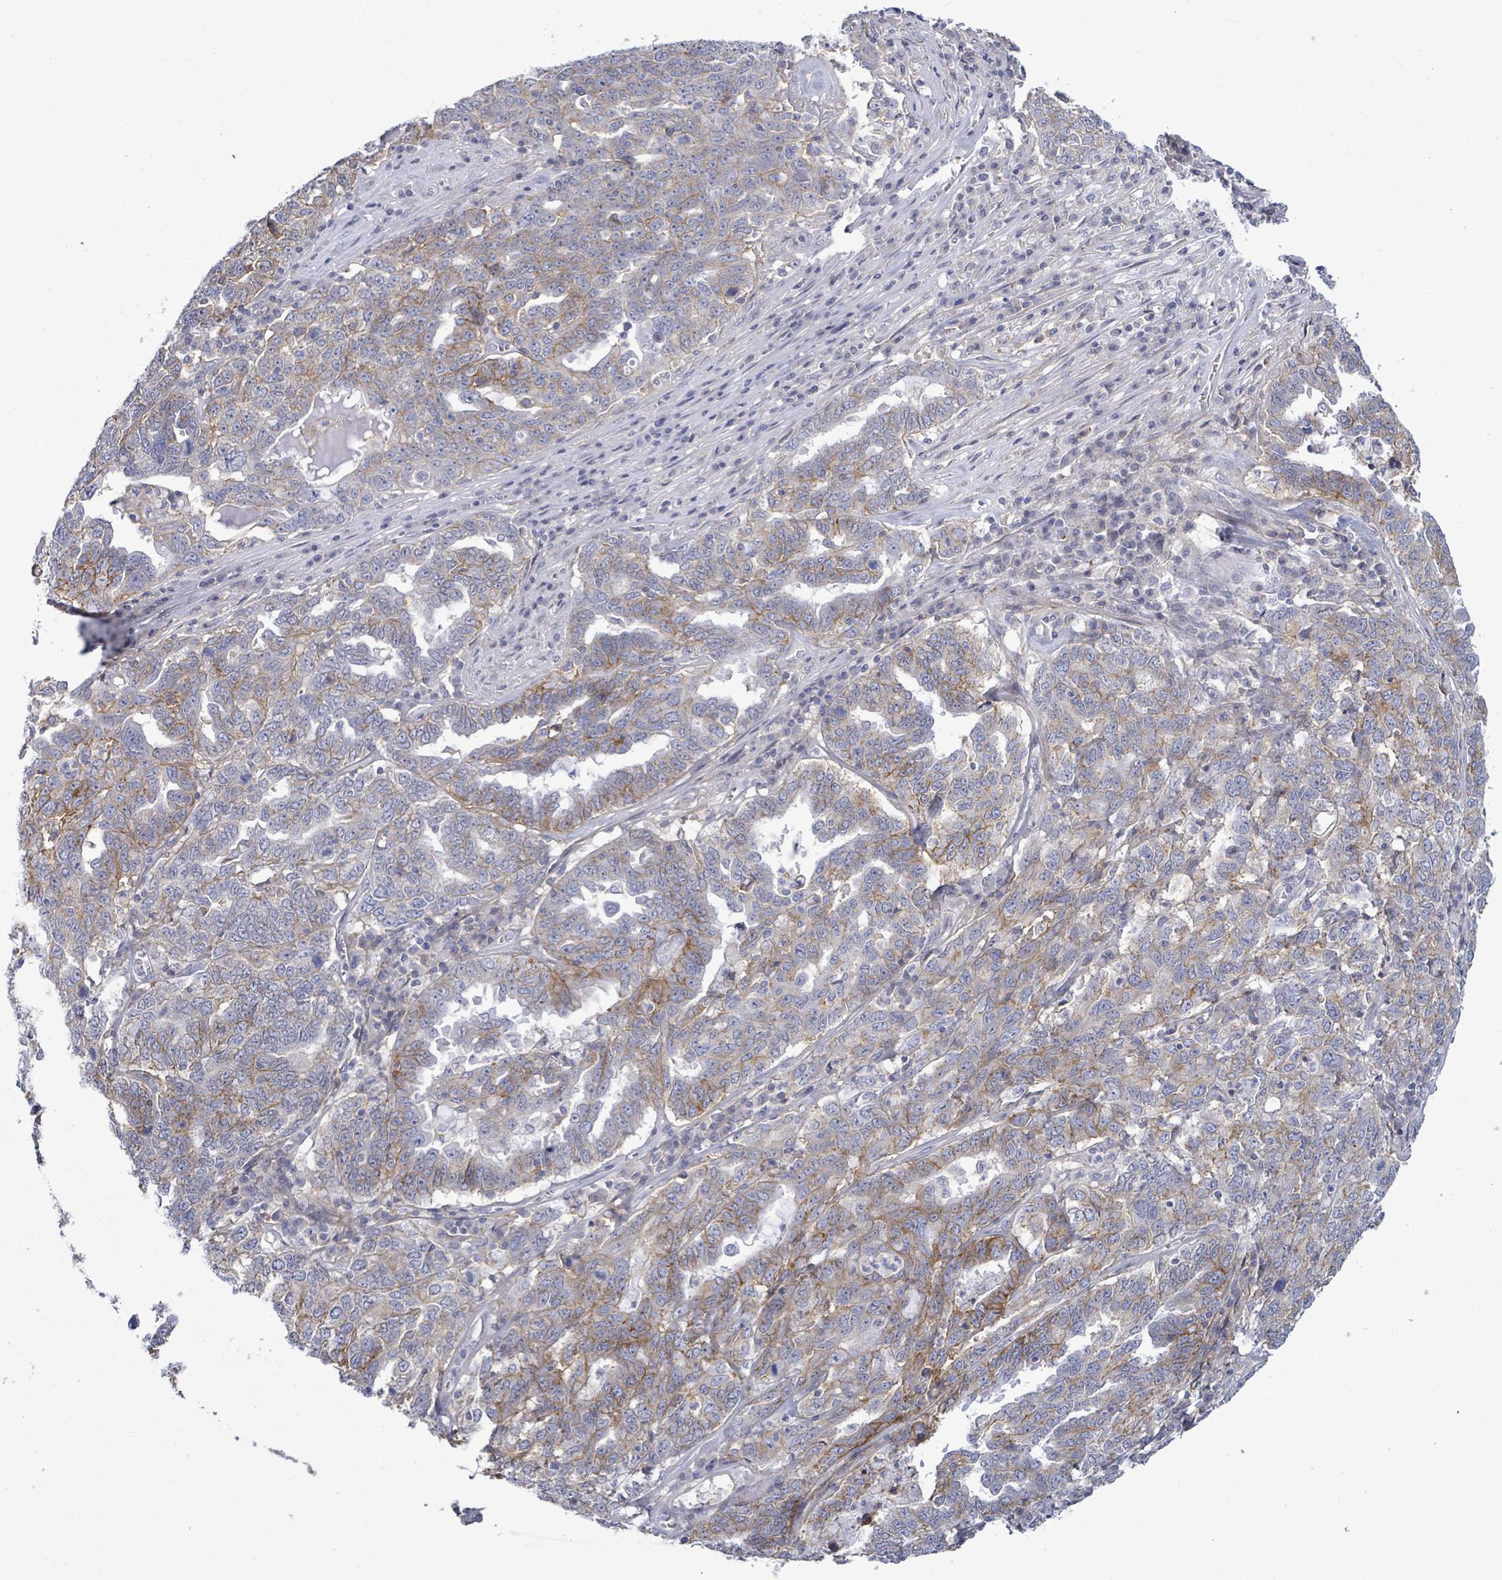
{"staining": {"intensity": "moderate", "quantity": "25%-75%", "location": "cytoplasmic/membranous"}, "tissue": "ovarian cancer", "cell_type": "Tumor cells", "image_type": "cancer", "snomed": [{"axis": "morphology", "description": "Carcinoma, endometroid"}, {"axis": "topography", "description": "Ovary"}], "caption": "IHC (DAB) staining of human ovarian cancer displays moderate cytoplasmic/membranous protein expression in approximately 25%-75% of tumor cells.", "gene": "BSG", "patient": {"sex": "female", "age": 62}}